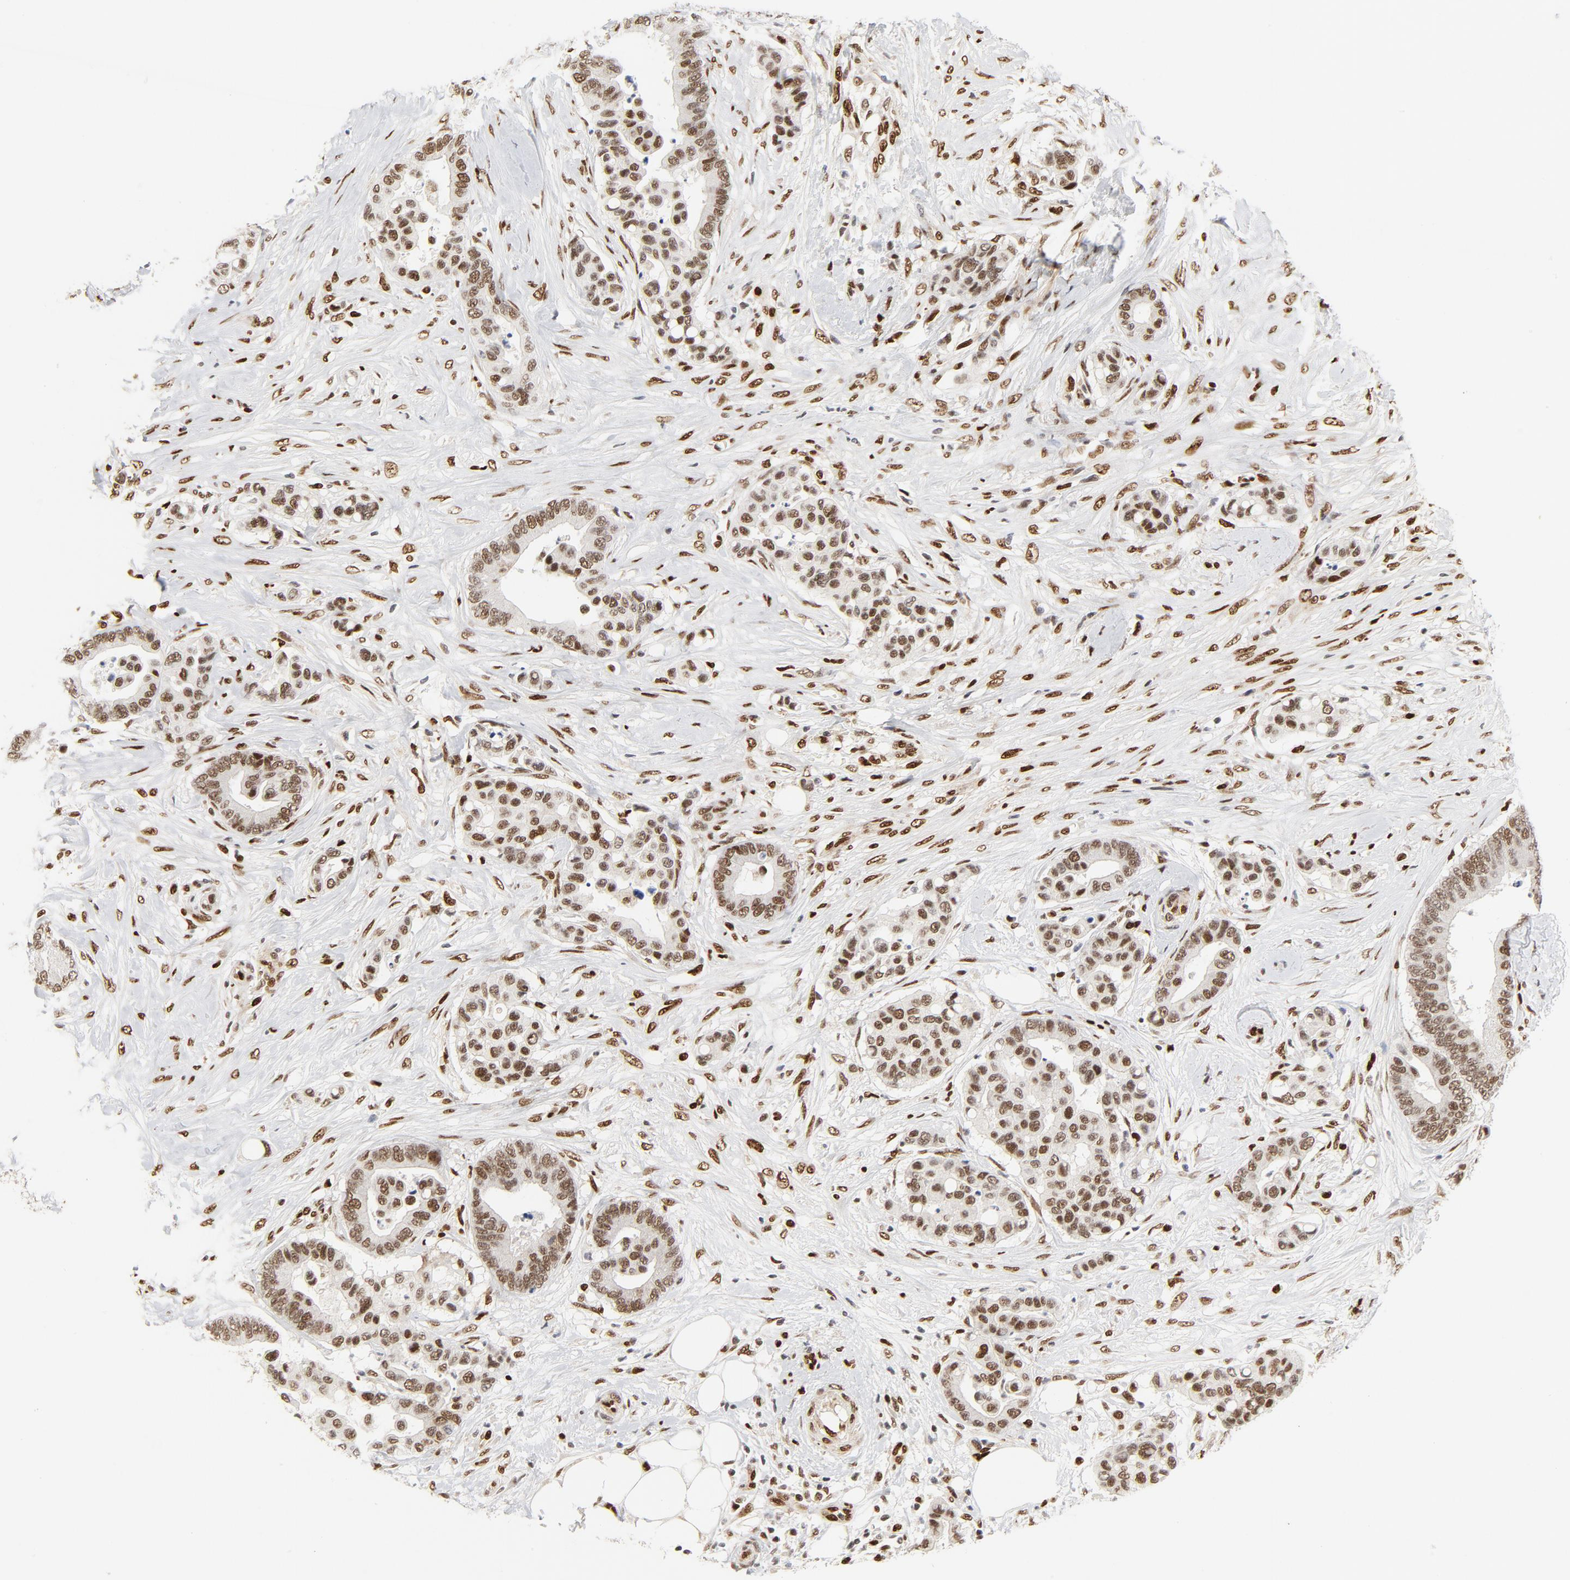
{"staining": {"intensity": "moderate", "quantity": ">75%", "location": "nuclear"}, "tissue": "colorectal cancer", "cell_type": "Tumor cells", "image_type": "cancer", "snomed": [{"axis": "morphology", "description": "Adenocarcinoma, NOS"}, {"axis": "topography", "description": "Colon"}], "caption": "High-power microscopy captured an immunohistochemistry histopathology image of colorectal cancer, revealing moderate nuclear expression in approximately >75% of tumor cells.", "gene": "MEF2A", "patient": {"sex": "male", "age": 82}}